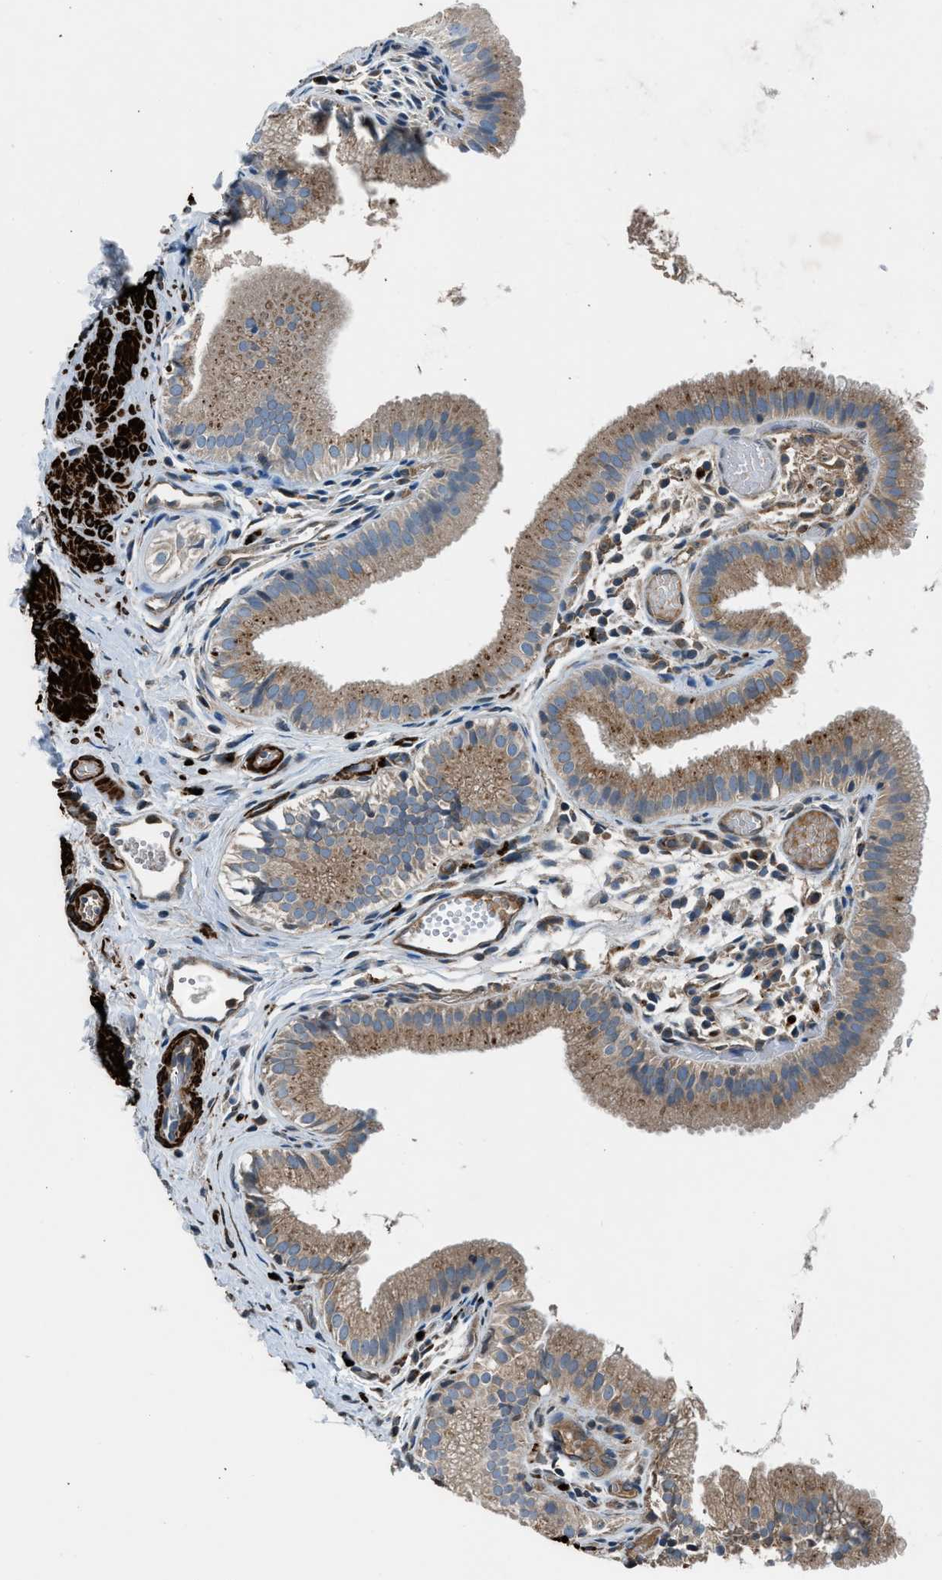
{"staining": {"intensity": "weak", "quantity": "25%-75%", "location": "cytoplasmic/membranous"}, "tissue": "gallbladder", "cell_type": "Glandular cells", "image_type": "normal", "snomed": [{"axis": "morphology", "description": "Normal tissue, NOS"}, {"axis": "topography", "description": "Gallbladder"}], "caption": "High-magnification brightfield microscopy of unremarkable gallbladder stained with DAB (brown) and counterstained with hematoxylin (blue). glandular cells exhibit weak cytoplasmic/membranous expression is appreciated in approximately25%-75% of cells.", "gene": "LMBR1", "patient": {"sex": "female", "age": 26}}